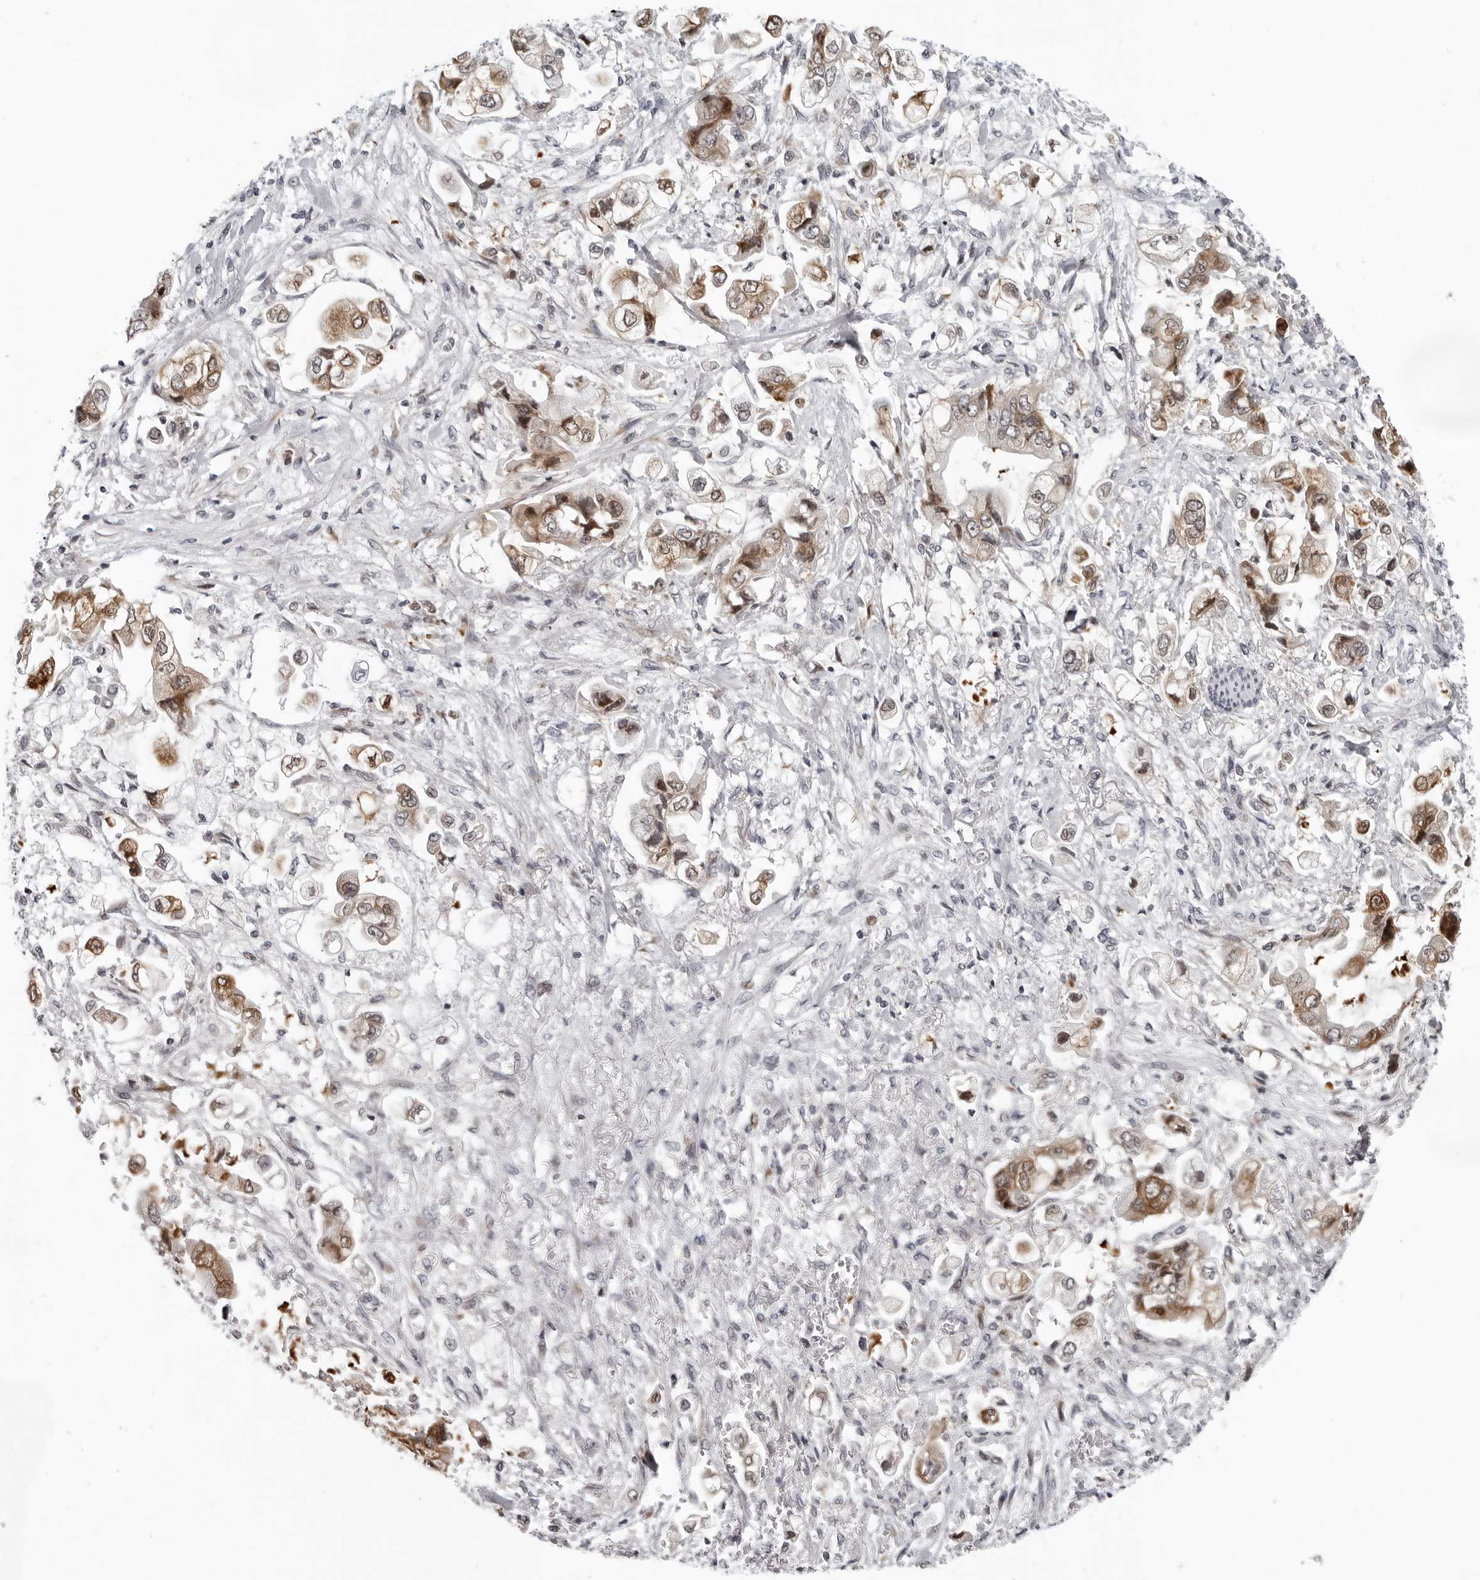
{"staining": {"intensity": "strong", "quantity": ">75%", "location": "cytoplasmic/membranous,nuclear"}, "tissue": "stomach cancer", "cell_type": "Tumor cells", "image_type": "cancer", "snomed": [{"axis": "morphology", "description": "Adenocarcinoma, NOS"}, {"axis": "topography", "description": "Stomach"}], "caption": "Immunohistochemistry micrograph of adenocarcinoma (stomach) stained for a protein (brown), which shows high levels of strong cytoplasmic/membranous and nuclear staining in about >75% of tumor cells.", "gene": "PIP4K2C", "patient": {"sex": "male", "age": 62}}